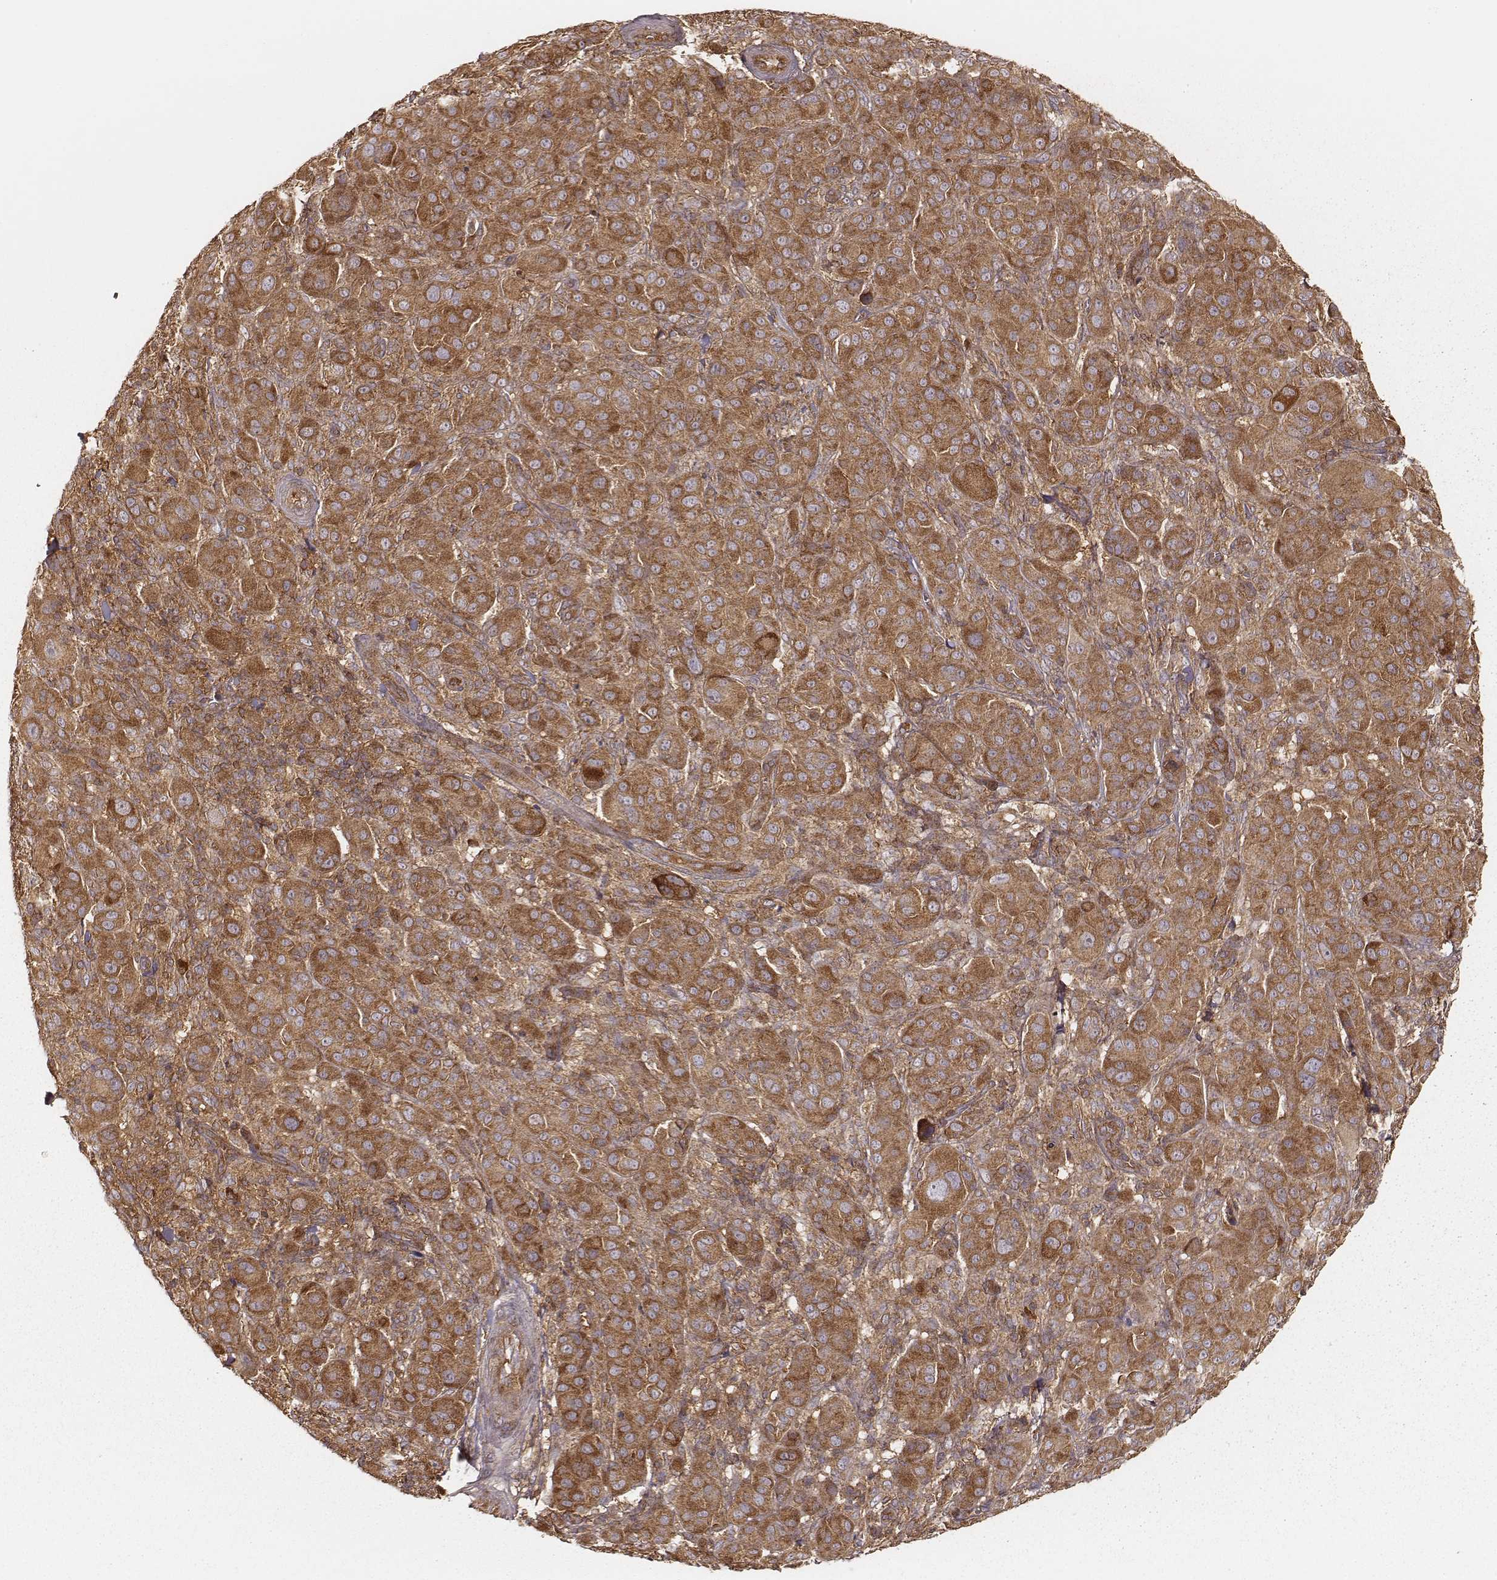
{"staining": {"intensity": "moderate", "quantity": ">75%", "location": "cytoplasmic/membranous"}, "tissue": "melanoma", "cell_type": "Tumor cells", "image_type": "cancer", "snomed": [{"axis": "morphology", "description": "Malignant melanoma, NOS"}, {"axis": "topography", "description": "Skin"}], "caption": "Melanoma tissue reveals moderate cytoplasmic/membranous expression in approximately >75% of tumor cells, visualized by immunohistochemistry.", "gene": "CARS1", "patient": {"sex": "female", "age": 87}}